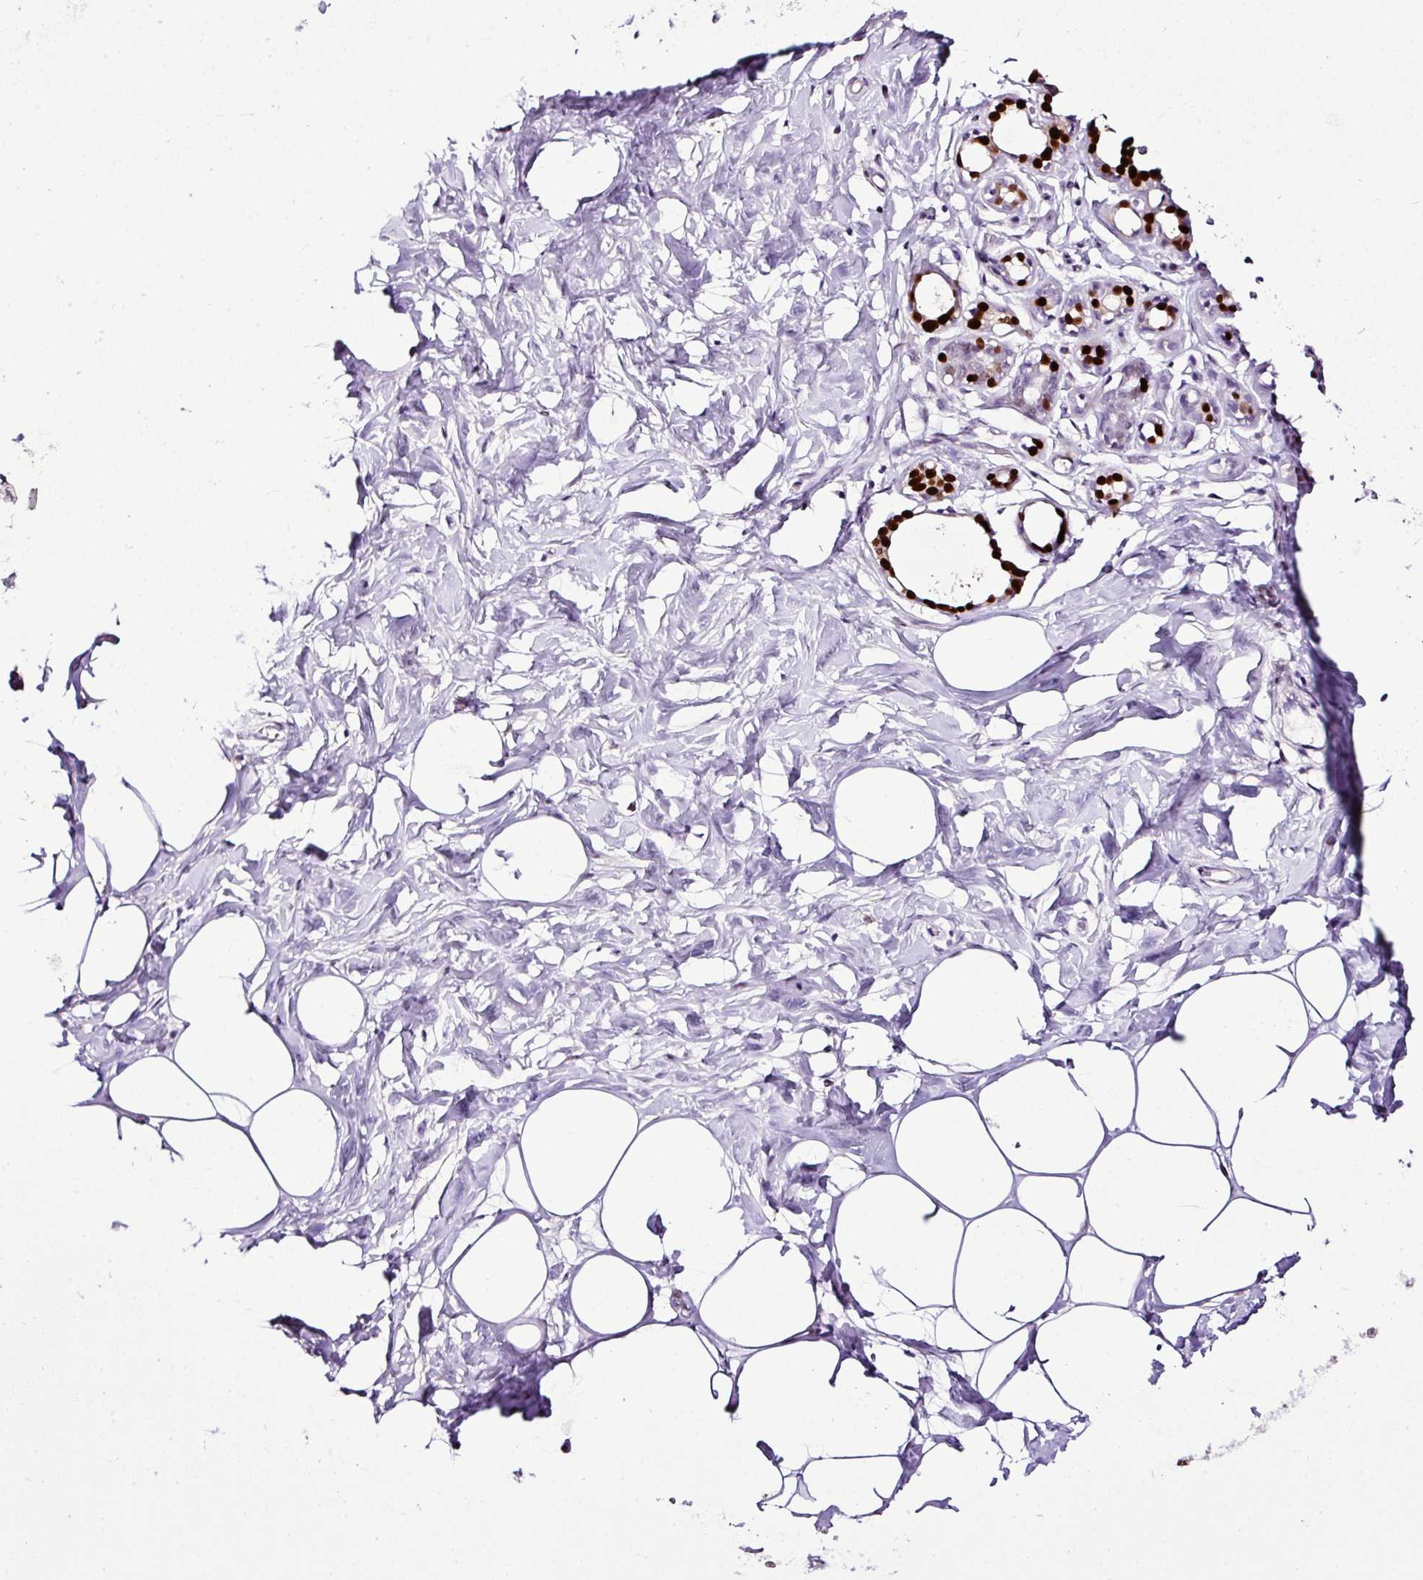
{"staining": {"intensity": "negative", "quantity": "none", "location": "none"}, "tissue": "breast", "cell_type": "Adipocytes", "image_type": "normal", "snomed": [{"axis": "morphology", "description": "Normal tissue, NOS"}, {"axis": "topography", "description": "Breast"}], "caption": "There is no significant positivity in adipocytes of breast. The staining was performed using DAB to visualize the protein expression in brown, while the nuclei were stained in blue with hematoxylin (Magnification: 20x).", "gene": "ESR1", "patient": {"sex": "female", "age": 27}}